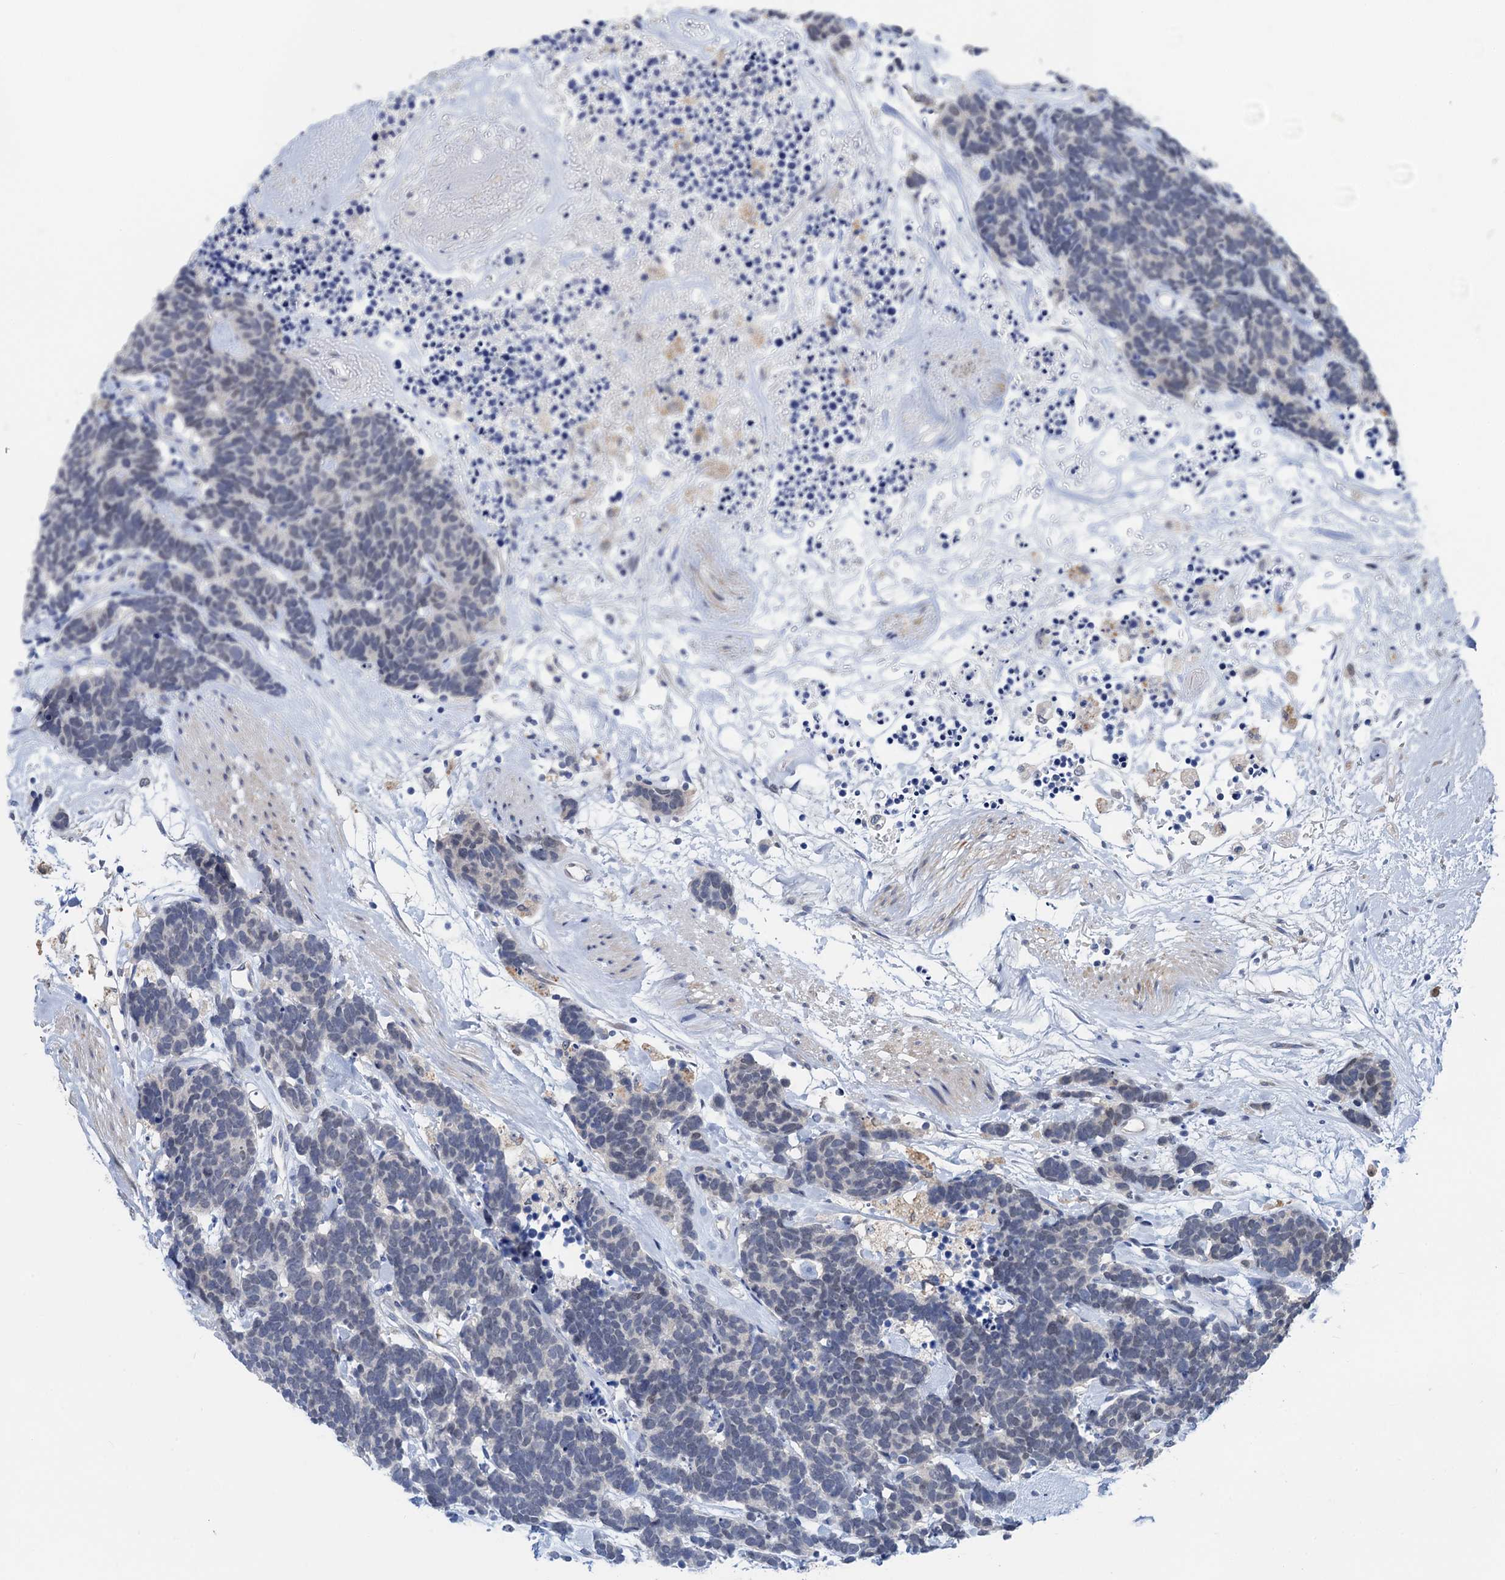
{"staining": {"intensity": "negative", "quantity": "none", "location": "none"}, "tissue": "carcinoid", "cell_type": "Tumor cells", "image_type": "cancer", "snomed": [{"axis": "morphology", "description": "Carcinoma, NOS"}, {"axis": "morphology", "description": "Carcinoid, malignant, NOS"}, {"axis": "topography", "description": "Urinary bladder"}], "caption": "High power microscopy micrograph of an immunohistochemistry micrograph of carcinoid (malignant), revealing no significant positivity in tumor cells.", "gene": "TMEM39B", "patient": {"sex": "male", "age": 57}}